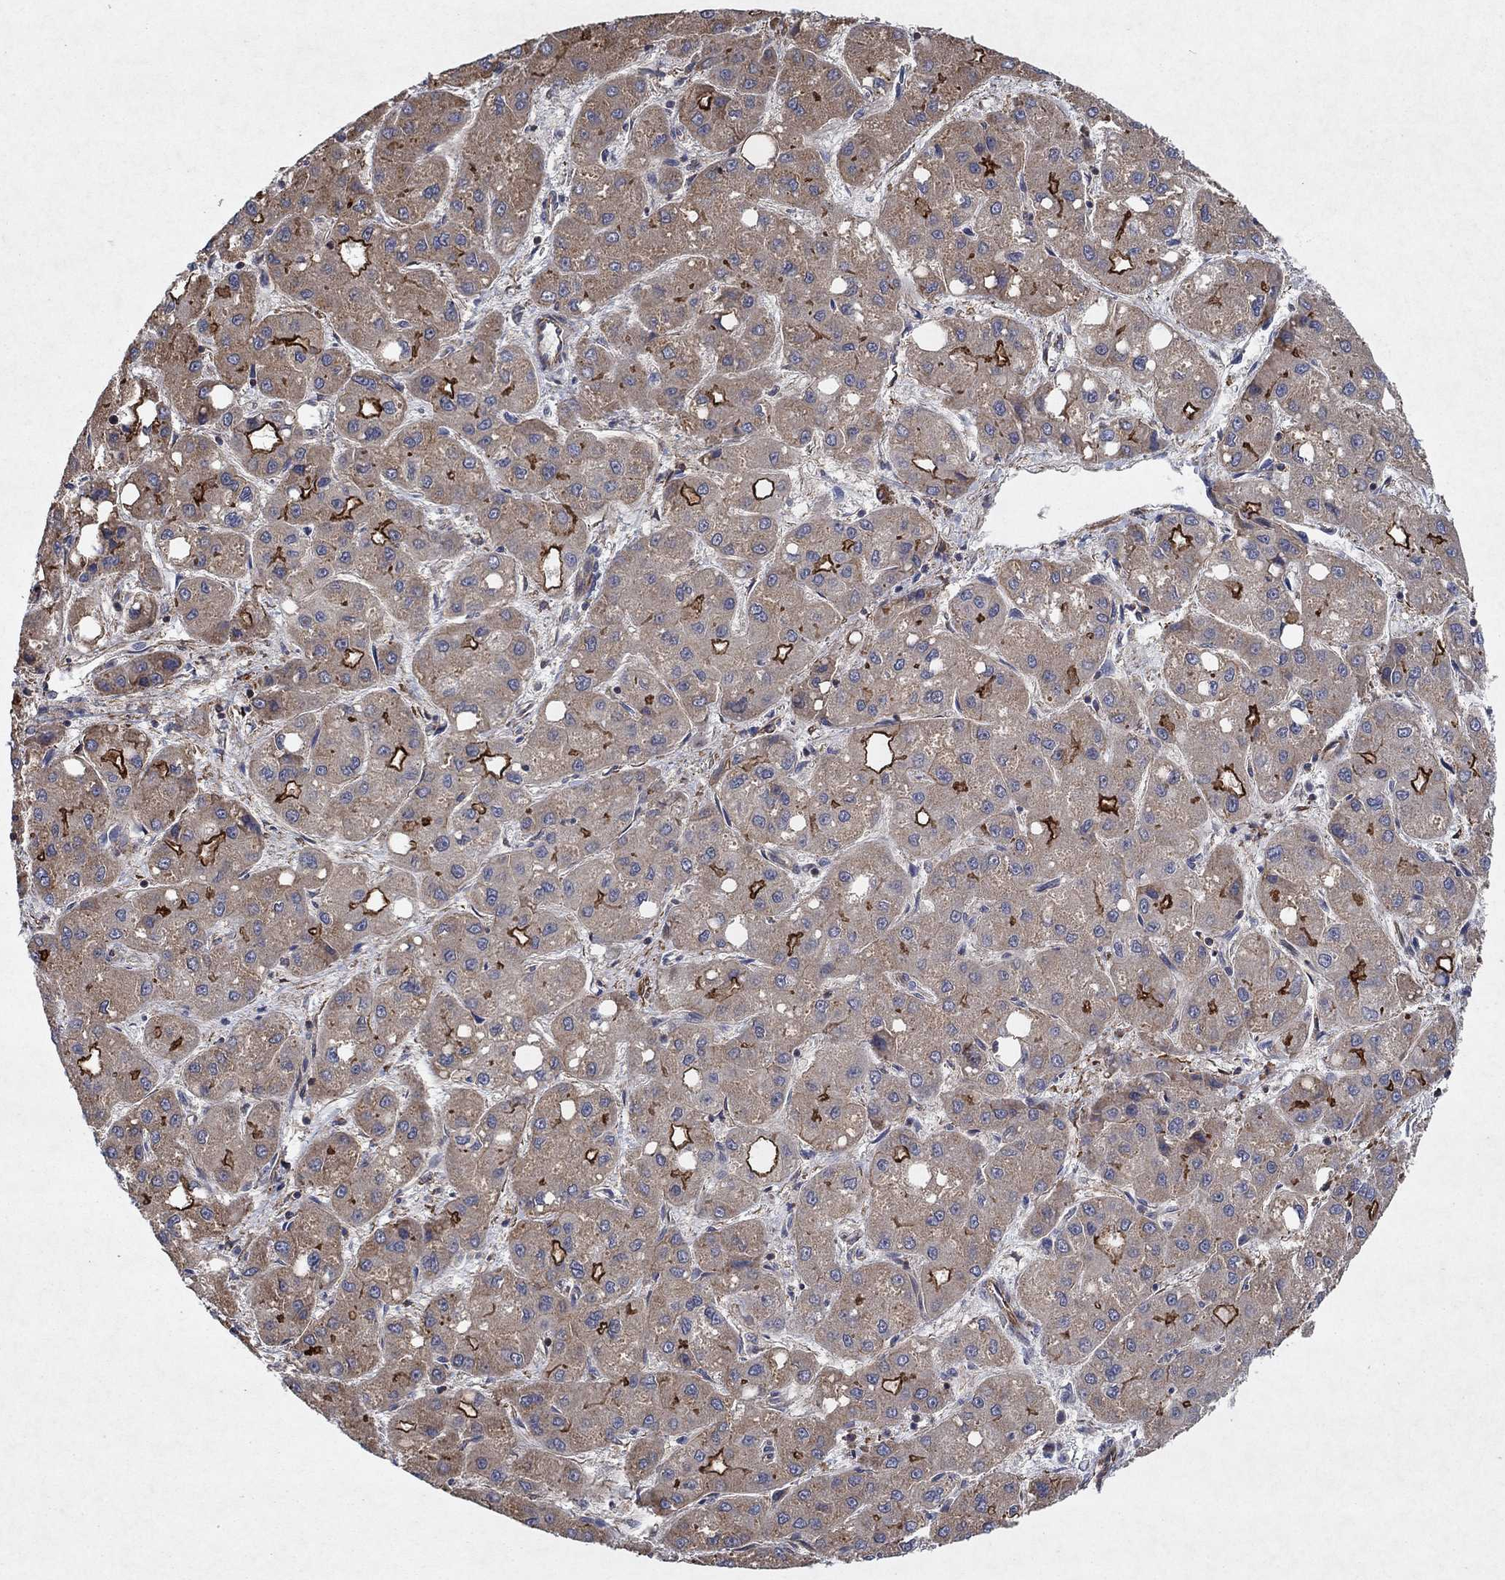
{"staining": {"intensity": "strong", "quantity": "<25%", "location": "cytoplasmic/membranous"}, "tissue": "liver cancer", "cell_type": "Tumor cells", "image_type": "cancer", "snomed": [{"axis": "morphology", "description": "Carcinoma, Hepatocellular, NOS"}, {"axis": "topography", "description": "Liver"}], "caption": "Immunohistochemical staining of liver cancer reveals medium levels of strong cytoplasmic/membranous expression in approximately <25% of tumor cells. (DAB IHC, brown staining for protein, blue staining for nuclei).", "gene": "FRG1", "patient": {"sex": "male", "age": 73}}